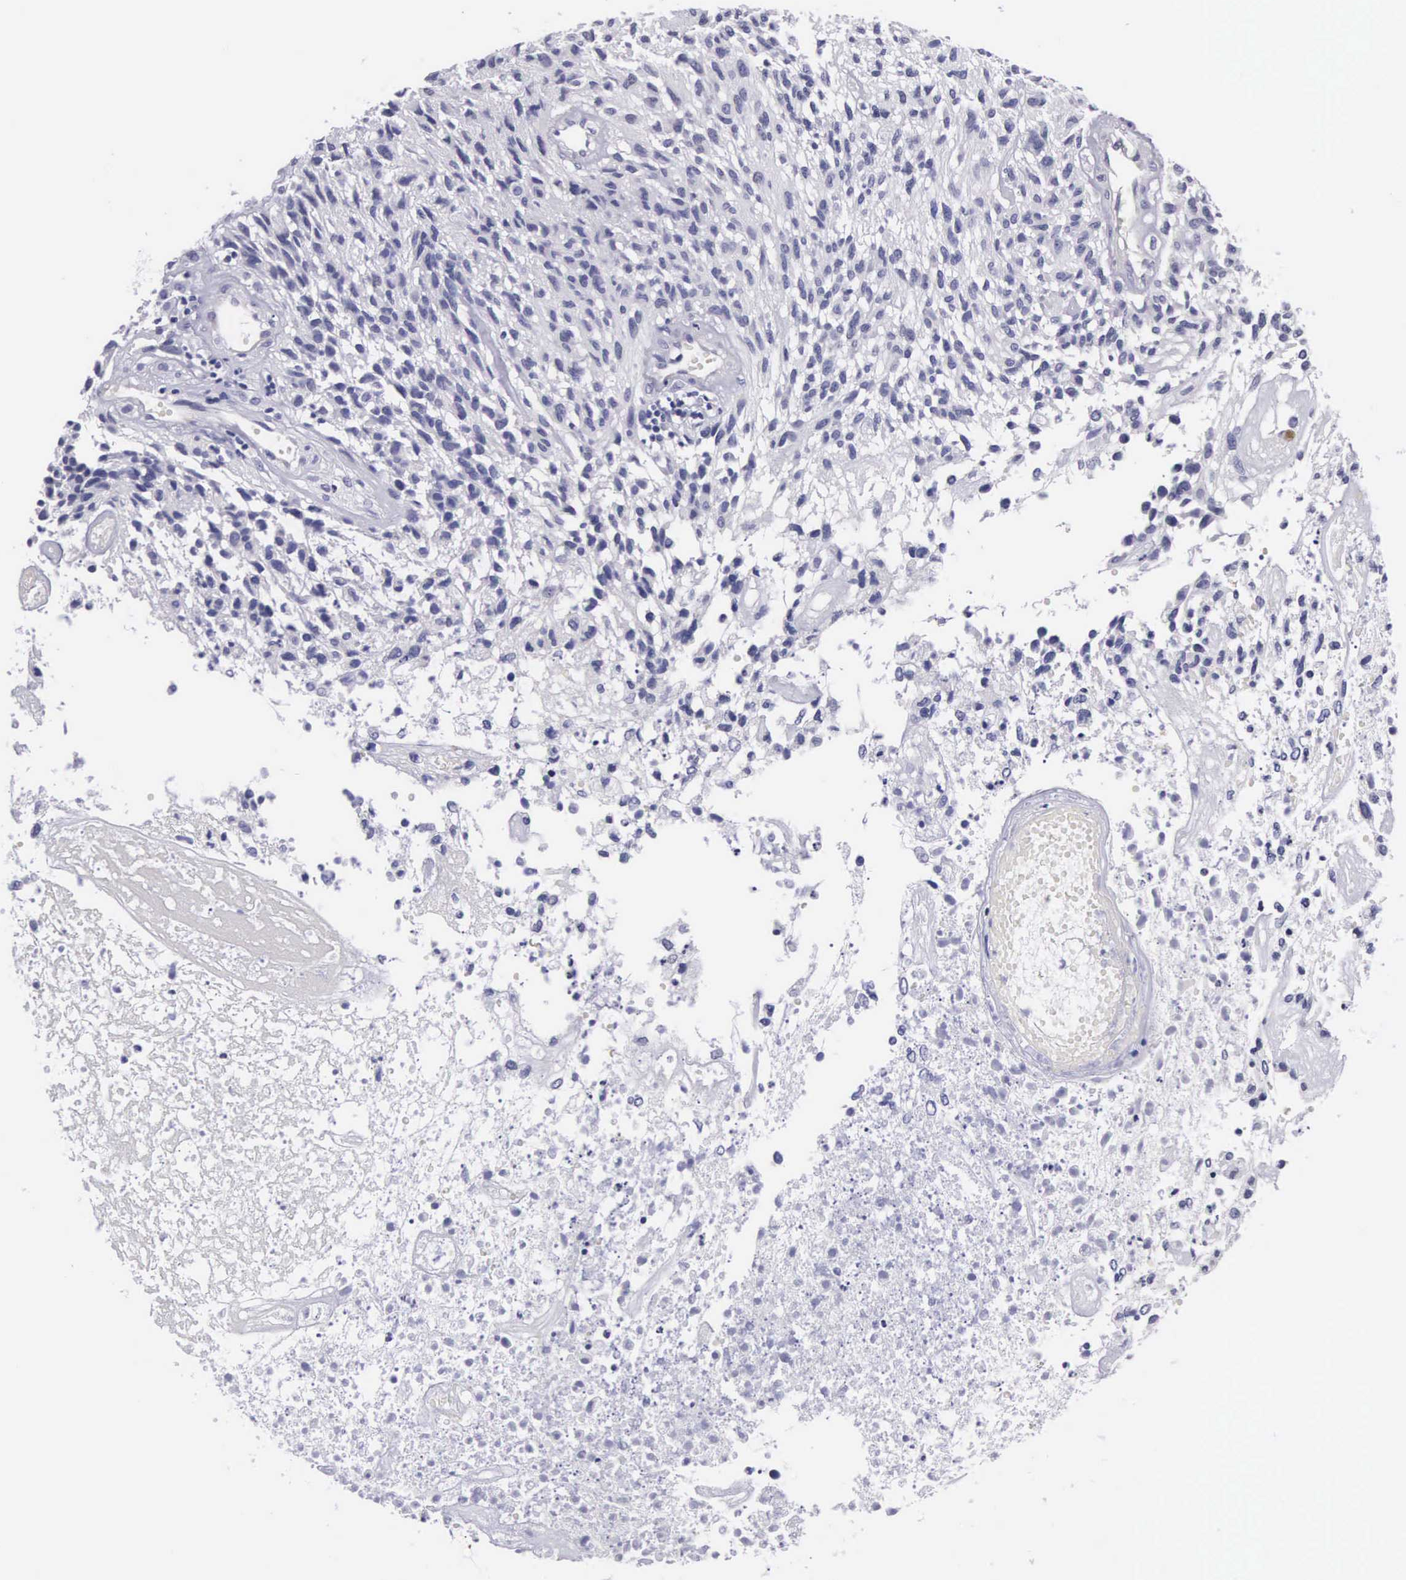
{"staining": {"intensity": "negative", "quantity": "none", "location": "none"}, "tissue": "glioma", "cell_type": "Tumor cells", "image_type": "cancer", "snomed": [{"axis": "morphology", "description": "Glioma, malignant, High grade"}, {"axis": "topography", "description": "Brain"}], "caption": "A high-resolution histopathology image shows immunohistochemistry (IHC) staining of high-grade glioma (malignant), which displays no significant staining in tumor cells.", "gene": "SOX11", "patient": {"sex": "male", "age": 77}}